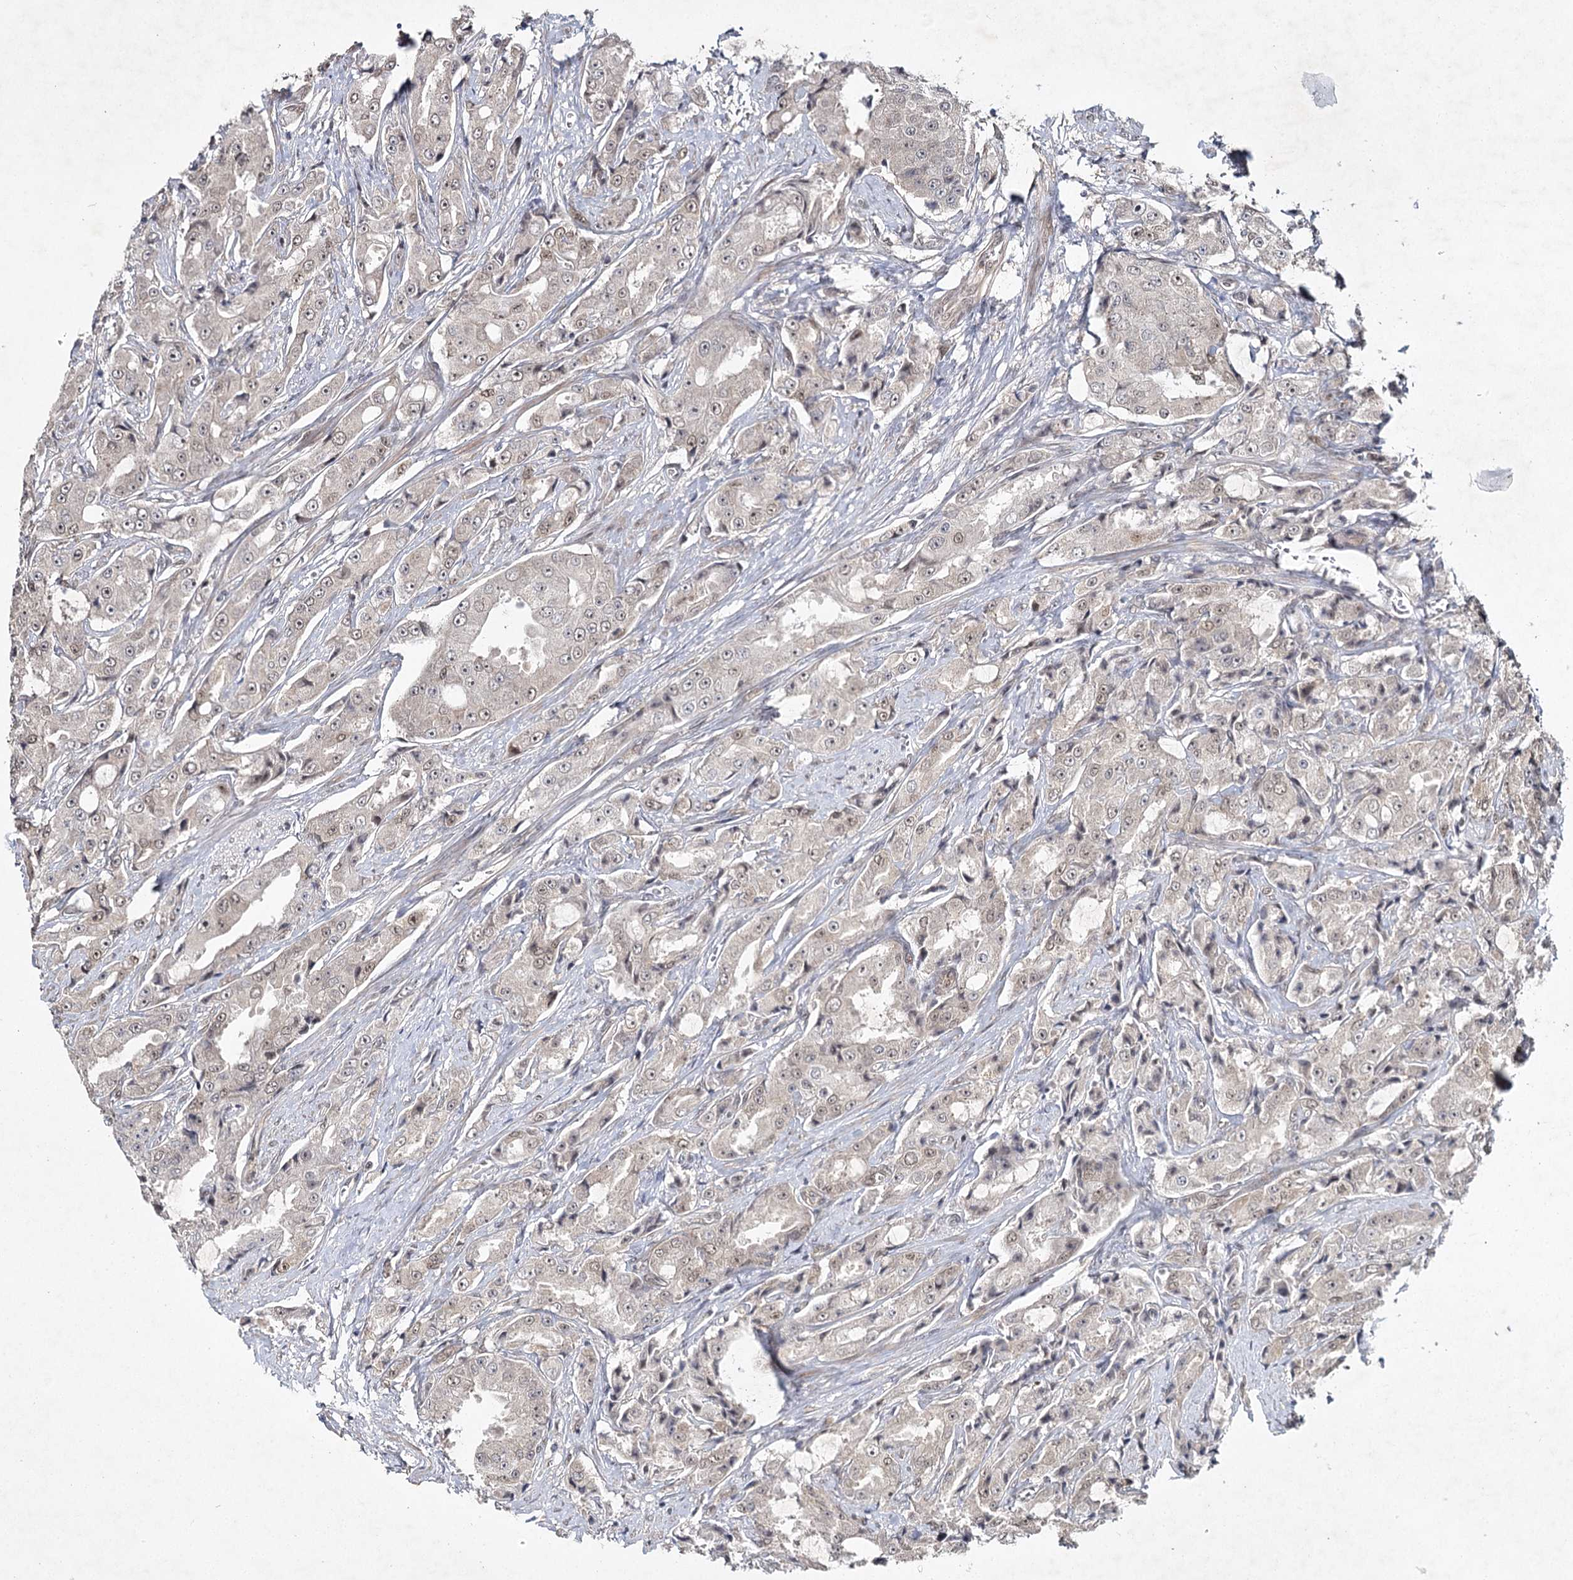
{"staining": {"intensity": "negative", "quantity": "none", "location": "none"}, "tissue": "prostate cancer", "cell_type": "Tumor cells", "image_type": "cancer", "snomed": [{"axis": "morphology", "description": "Adenocarcinoma, High grade"}, {"axis": "topography", "description": "Prostate"}], "caption": "High power microscopy photomicrograph of an immunohistochemistry image of prostate cancer (high-grade adenocarcinoma), revealing no significant expression in tumor cells. (IHC, brightfield microscopy, high magnification).", "gene": "DCUN1D4", "patient": {"sex": "male", "age": 73}}